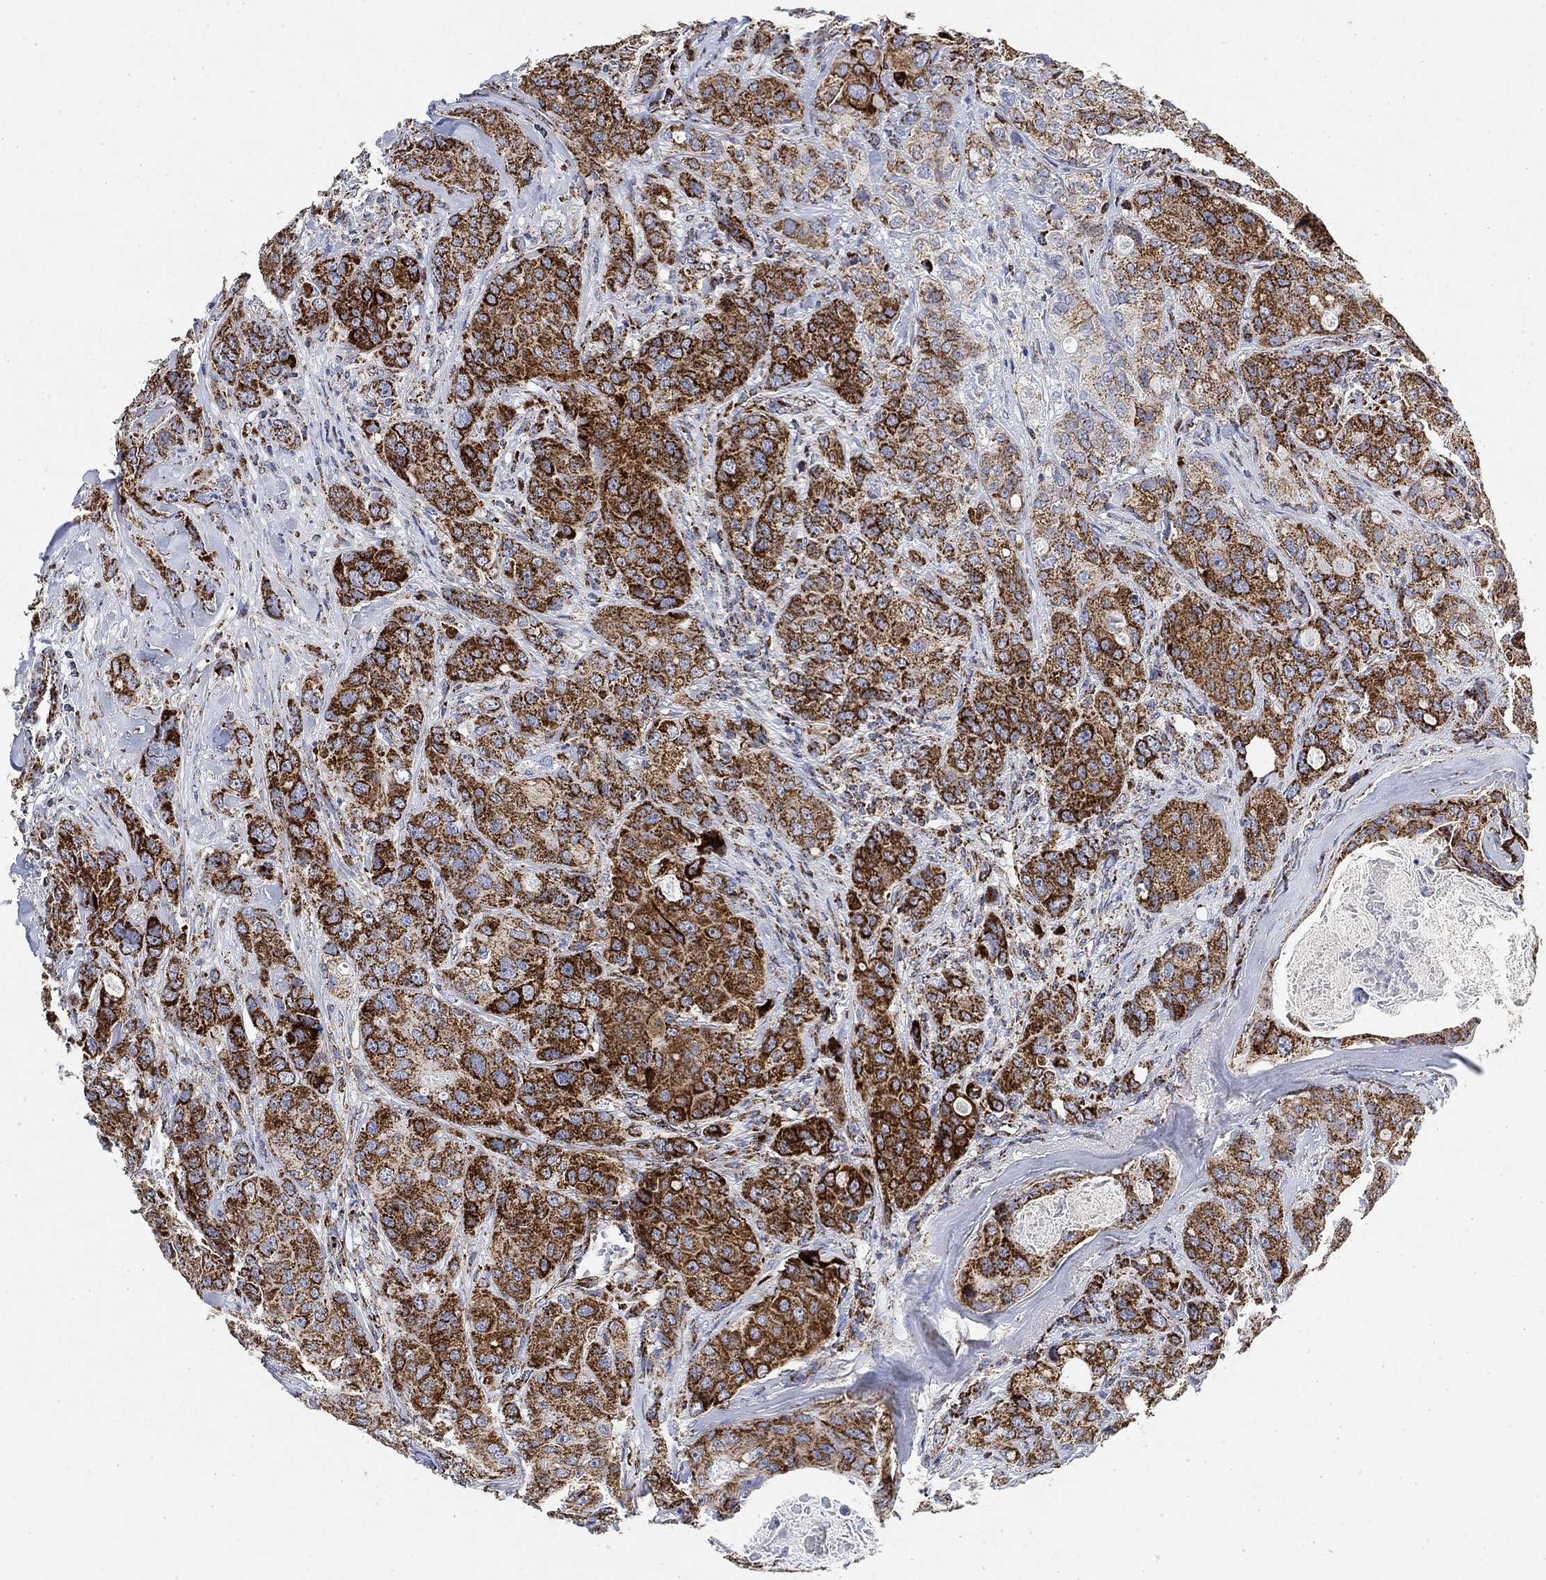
{"staining": {"intensity": "strong", "quantity": ">75%", "location": "cytoplasmic/membranous"}, "tissue": "breast cancer", "cell_type": "Tumor cells", "image_type": "cancer", "snomed": [{"axis": "morphology", "description": "Duct carcinoma"}, {"axis": "topography", "description": "Breast"}], "caption": "A high-resolution image shows IHC staining of breast cancer (invasive ductal carcinoma), which displays strong cytoplasmic/membranous expression in approximately >75% of tumor cells.", "gene": "NDUFS3", "patient": {"sex": "female", "age": 43}}